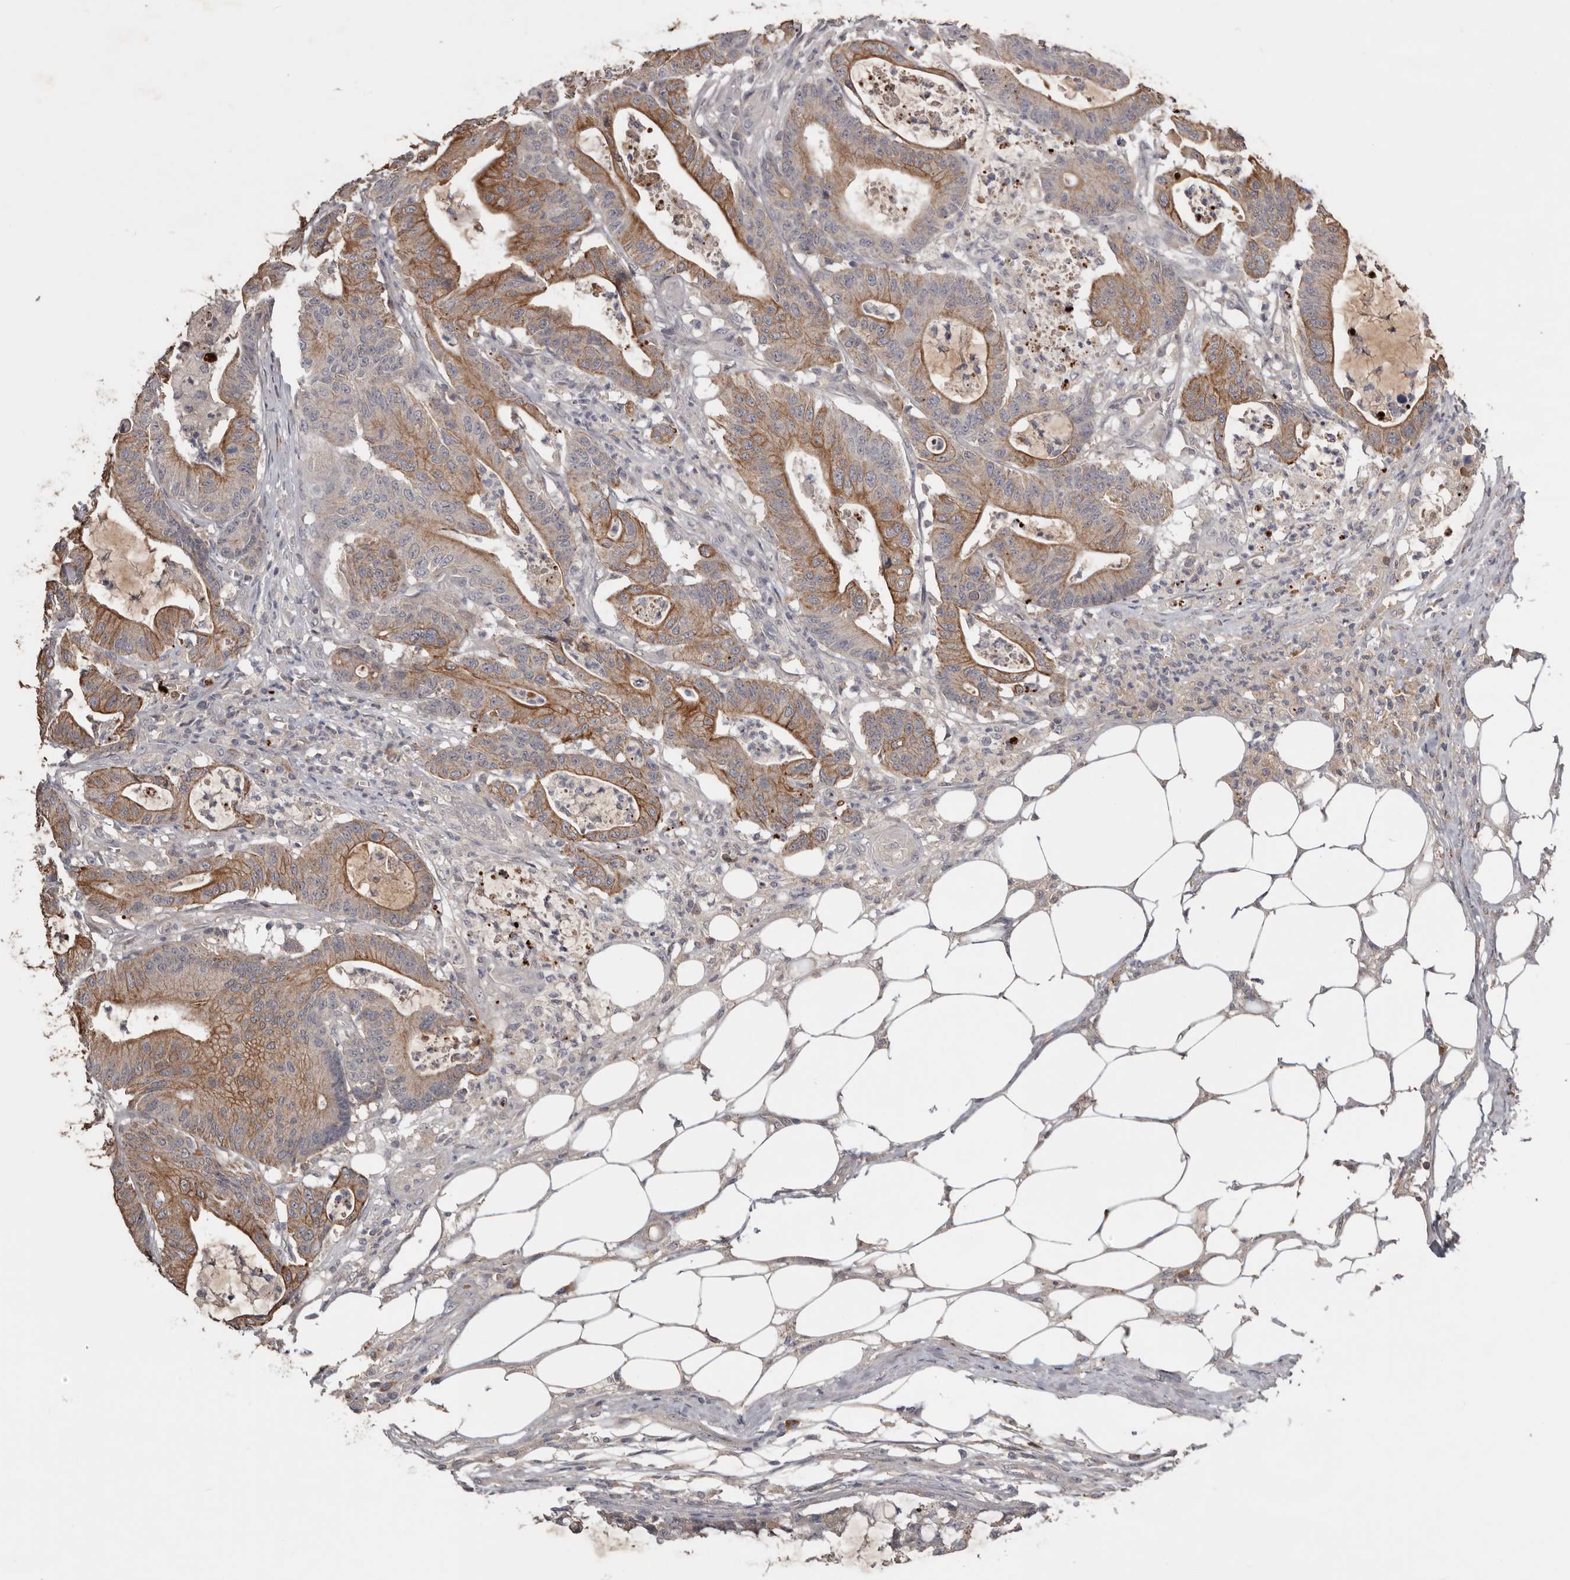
{"staining": {"intensity": "moderate", "quantity": "25%-75%", "location": "cytoplasmic/membranous"}, "tissue": "colorectal cancer", "cell_type": "Tumor cells", "image_type": "cancer", "snomed": [{"axis": "morphology", "description": "Adenocarcinoma, NOS"}, {"axis": "topography", "description": "Colon"}], "caption": "Tumor cells demonstrate medium levels of moderate cytoplasmic/membranous positivity in approximately 25%-75% of cells in human colorectal cancer (adenocarcinoma). (DAB (3,3'-diaminobenzidine) IHC with brightfield microscopy, high magnification).", "gene": "NMUR1", "patient": {"sex": "female", "age": 84}}